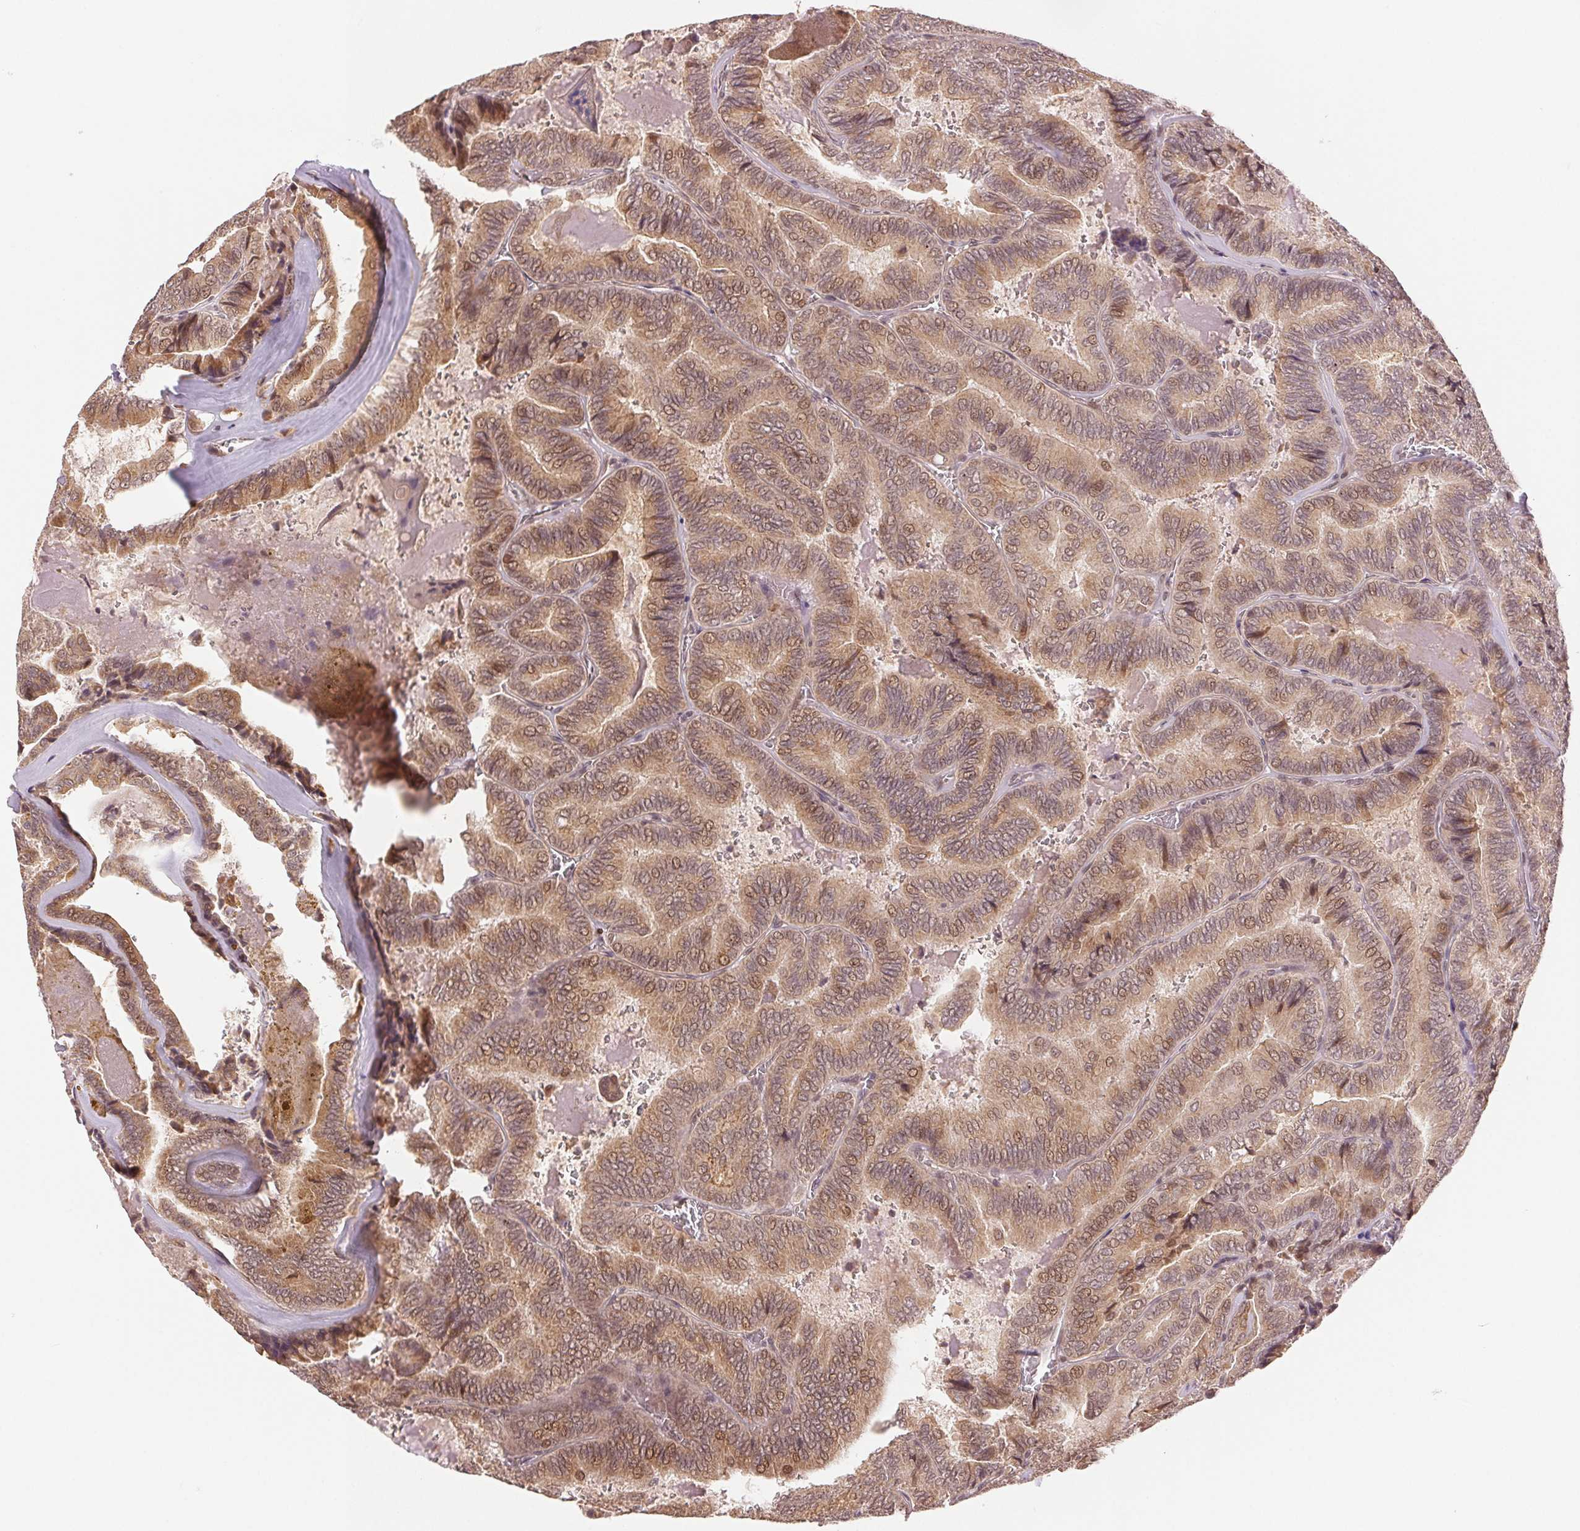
{"staining": {"intensity": "moderate", "quantity": ">75%", "location": "cytoplasmic/membranous,nuclear"}, "tissue": "thyroid cancer", "cell_type": "Tumor cells", "image_type": "cancer", "snomed": [{"axis": "morphology", "description": "Papillary adenocarcinoma, NOS"}, {"axis": "topography", "description": "Thyroid gland"}], "caption": "An immunohistochemistry (IHC) image of tumor tissue is shown. Protein staining in brown highlights moderate cytoplasmic/membranous and nuclear positivity in thyroid cancer within tumor cells.", "gene": "GRHL3", "patient": {"sex": "female", "age": 75}}